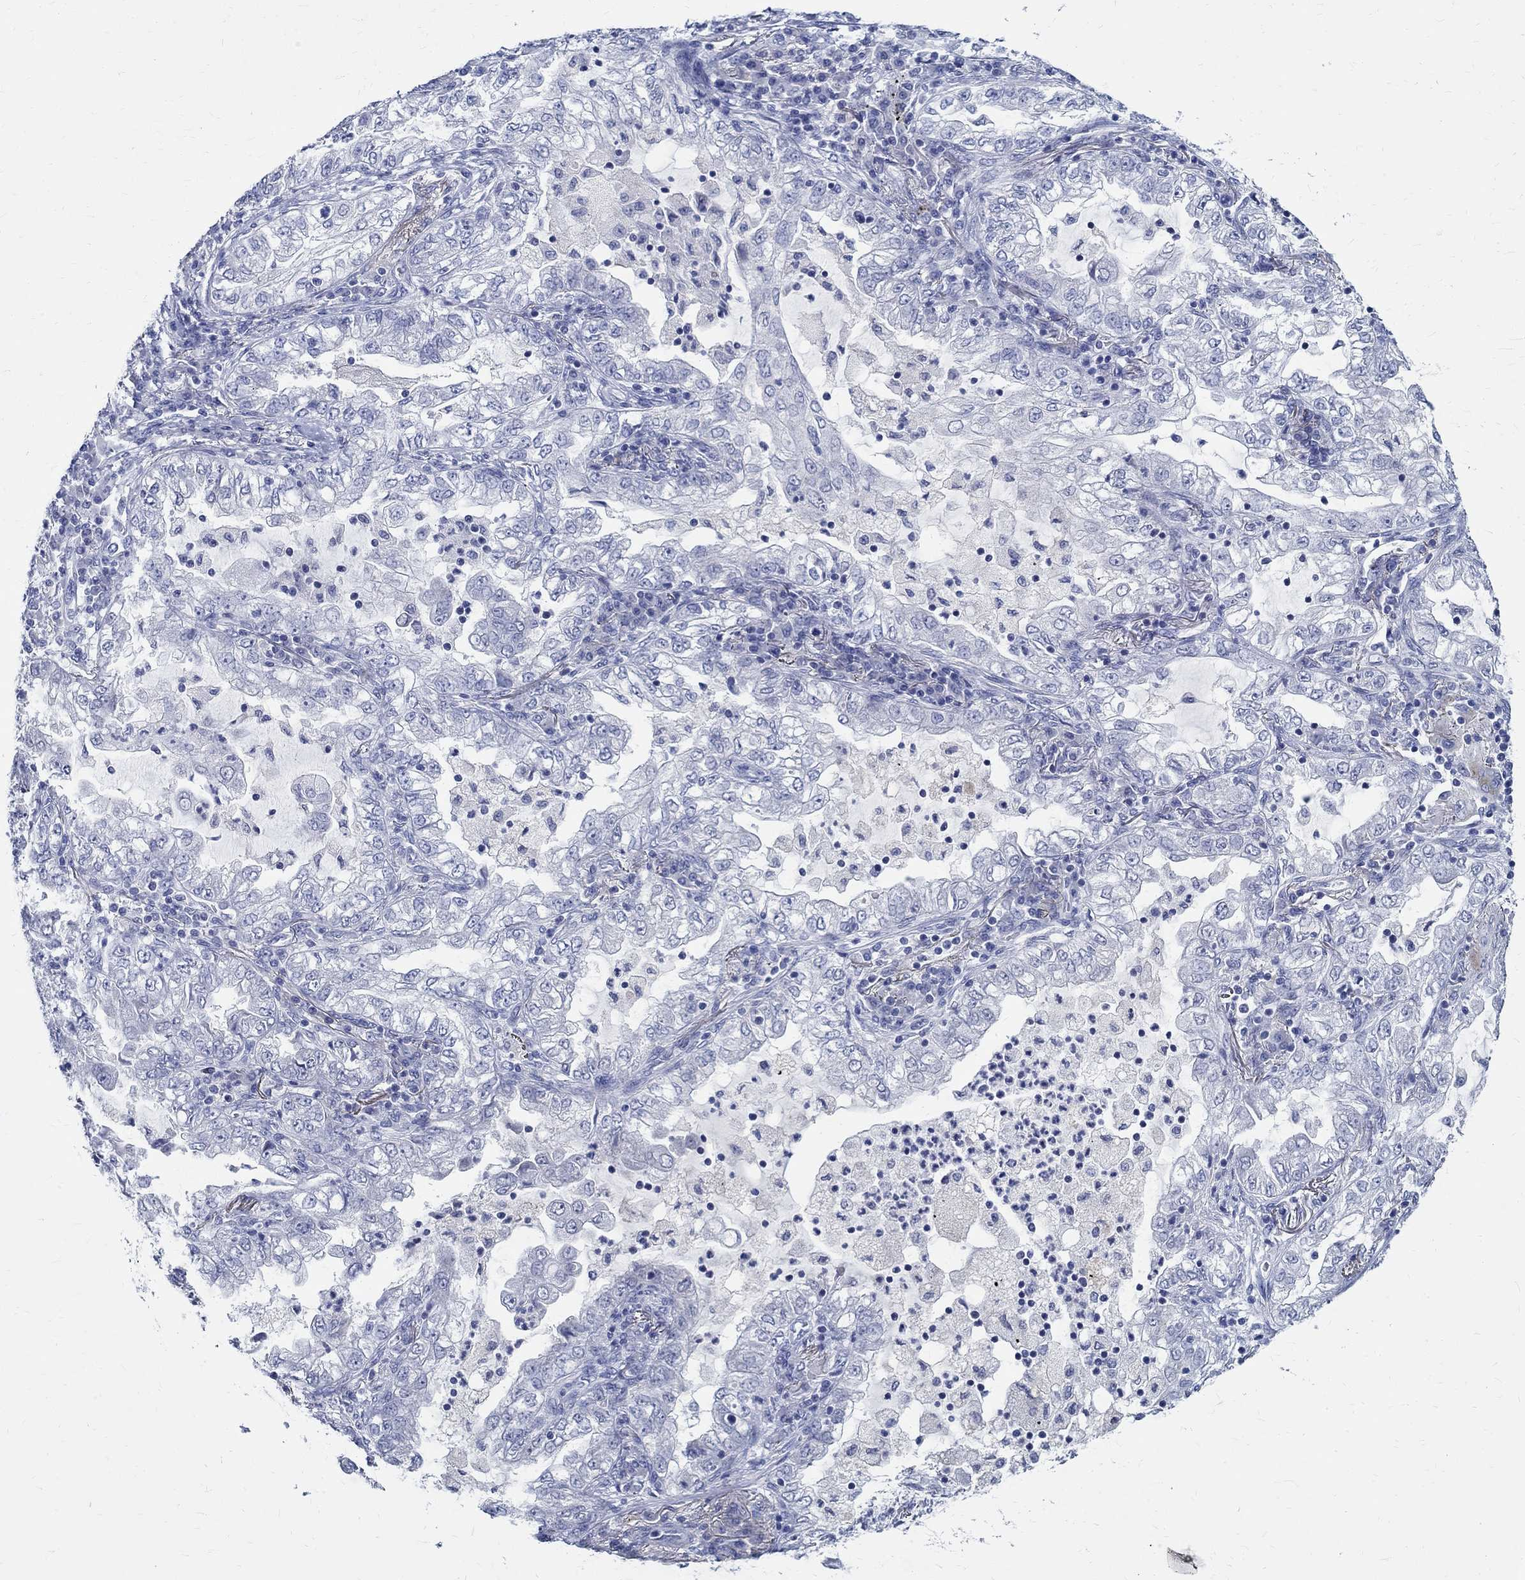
{"staining": {"intensity": "negative", "quantity": "none", "location": "none"}, "tissue": "lung cancer", "cell_type": "Tumor cells", "image_type": "cancer", "snomed": [{"axis": "morphology", "description": "Adenocarcinoma, NOS"}, {"axis": "topography", "description": "Lung"}], "caption": "An immunohistochemistry (IHC) photomicrograph of lung cancer (adenocarcinoma) is shown. There is no staining in tumor cells of lung cancer (adenocarcinoma).", "gene": "CETN1", "patient": {"sex": "female", "age": 73}}